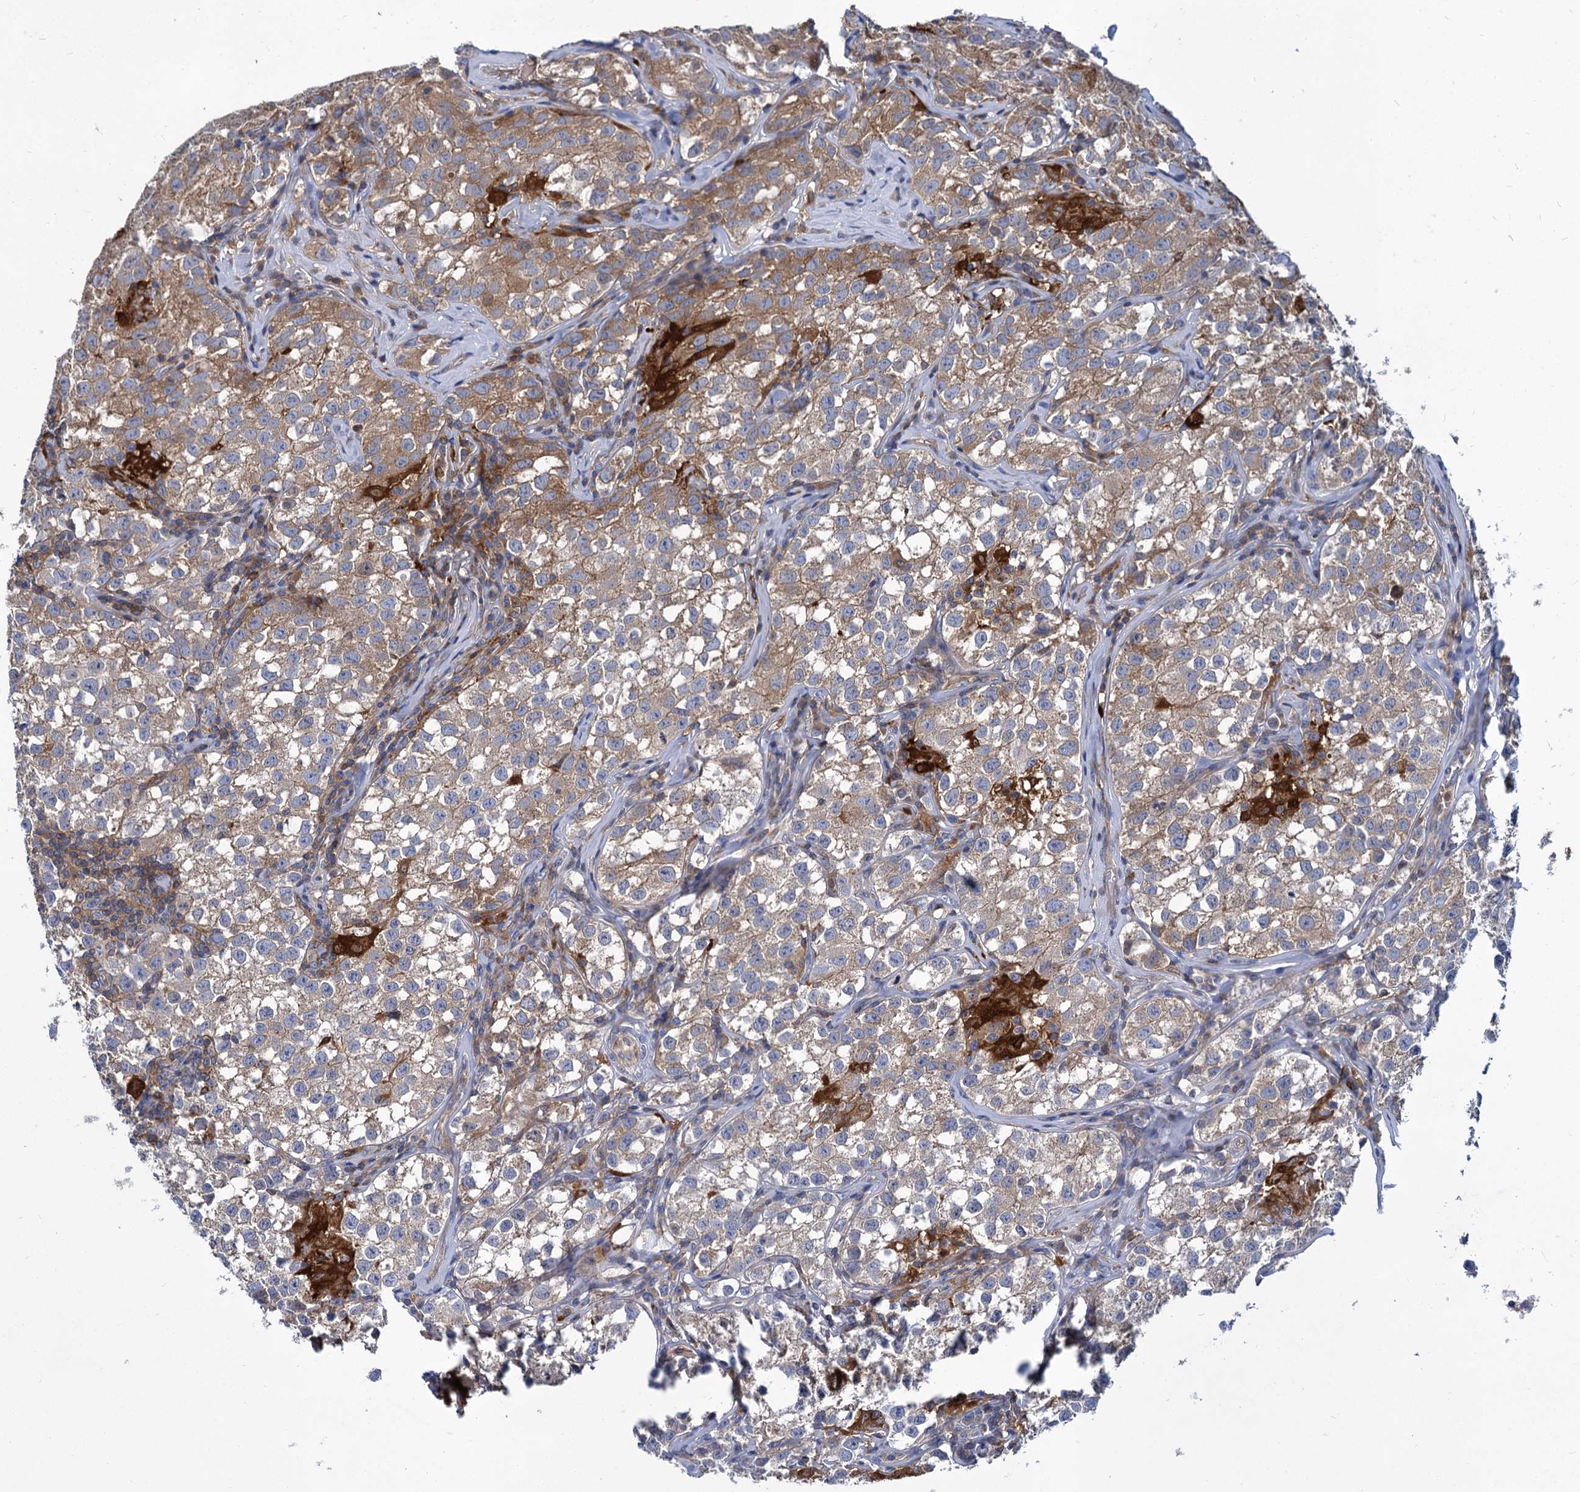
{"staining": {"intensity": "moderate", "quantity": ">75%", "location": "cytoplasmic/membranous"}, "tissue": "testis cancer", "cell_type": "Tumor cells", "image_type": "cancer", "snomed": [{"axis": "morphology", "description": "Seminoma, NOS"}, {"axis": "morphology", "description": "Carcinoma, Embryonal, NOS"}, {"axis": "topography", "description": "Testis"}], "caption": "Immunohistochemical staining of testis cancer (embryonal carcinoma) displays medium levels of moderate cytoplasmic/membranous expression in approximately >75% of tumor cells.", "gene": "GCLC", "patient": {"sex": "male", "age": 43}}